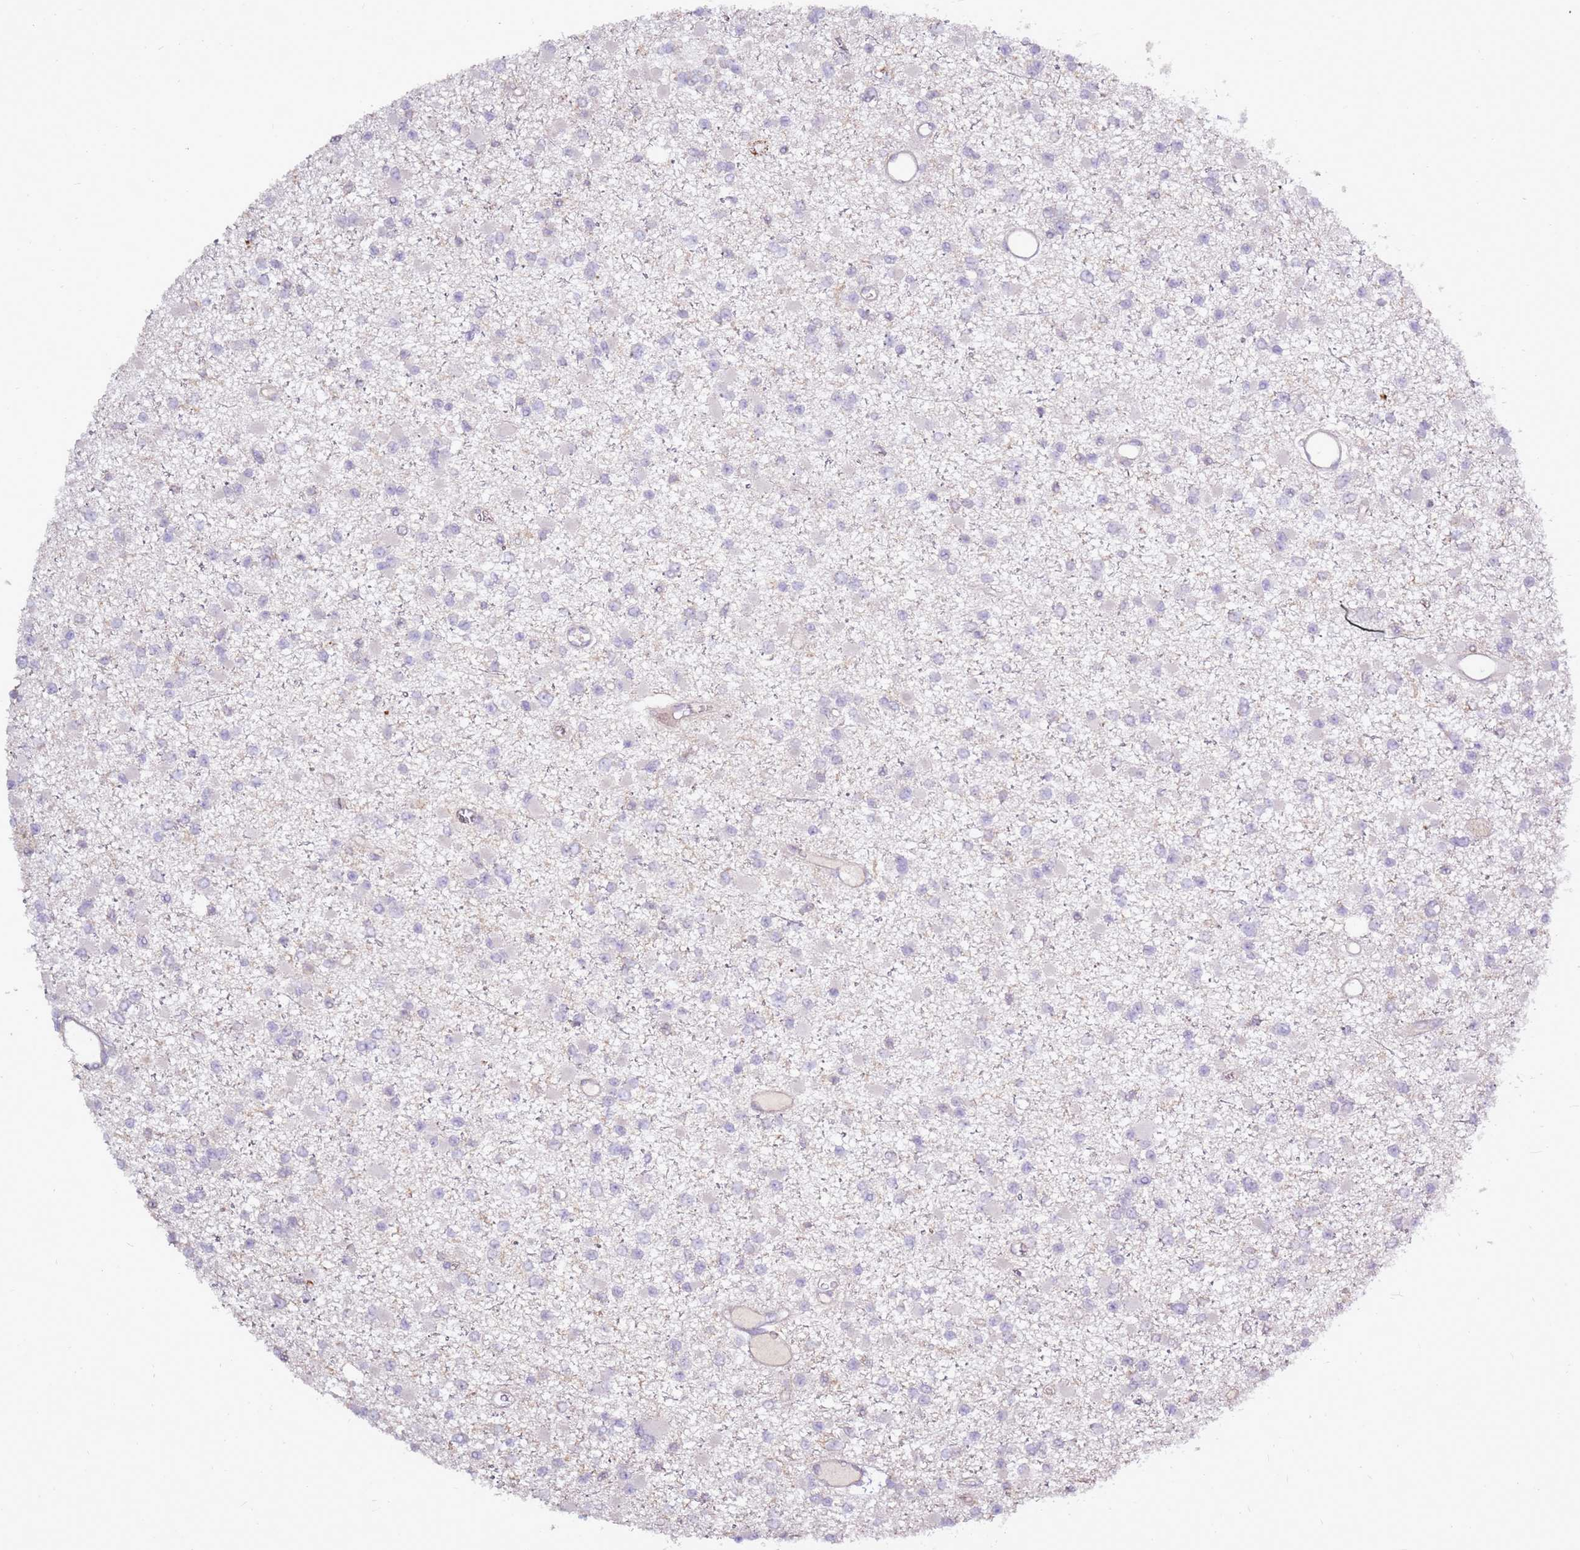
{"staining": {"intensity": "negative", "quantity": "none", "location": "none"}, "tissue": "glioma", "cell_type": "Tumor cells", "image_type": "cancer", "snomed": [{"axis": "morphology", "description": "Glioma, malignant, Low grade"}, {"axis": "topography", "description": "Brain"}], "caption": "DAB (3,3'-diaminobenzidine) immunohistochemical staining of glioma shows no significant staining in tumor cells.", "gene": "EVA1B", "patient": {"sex": "female", "age": 22}}